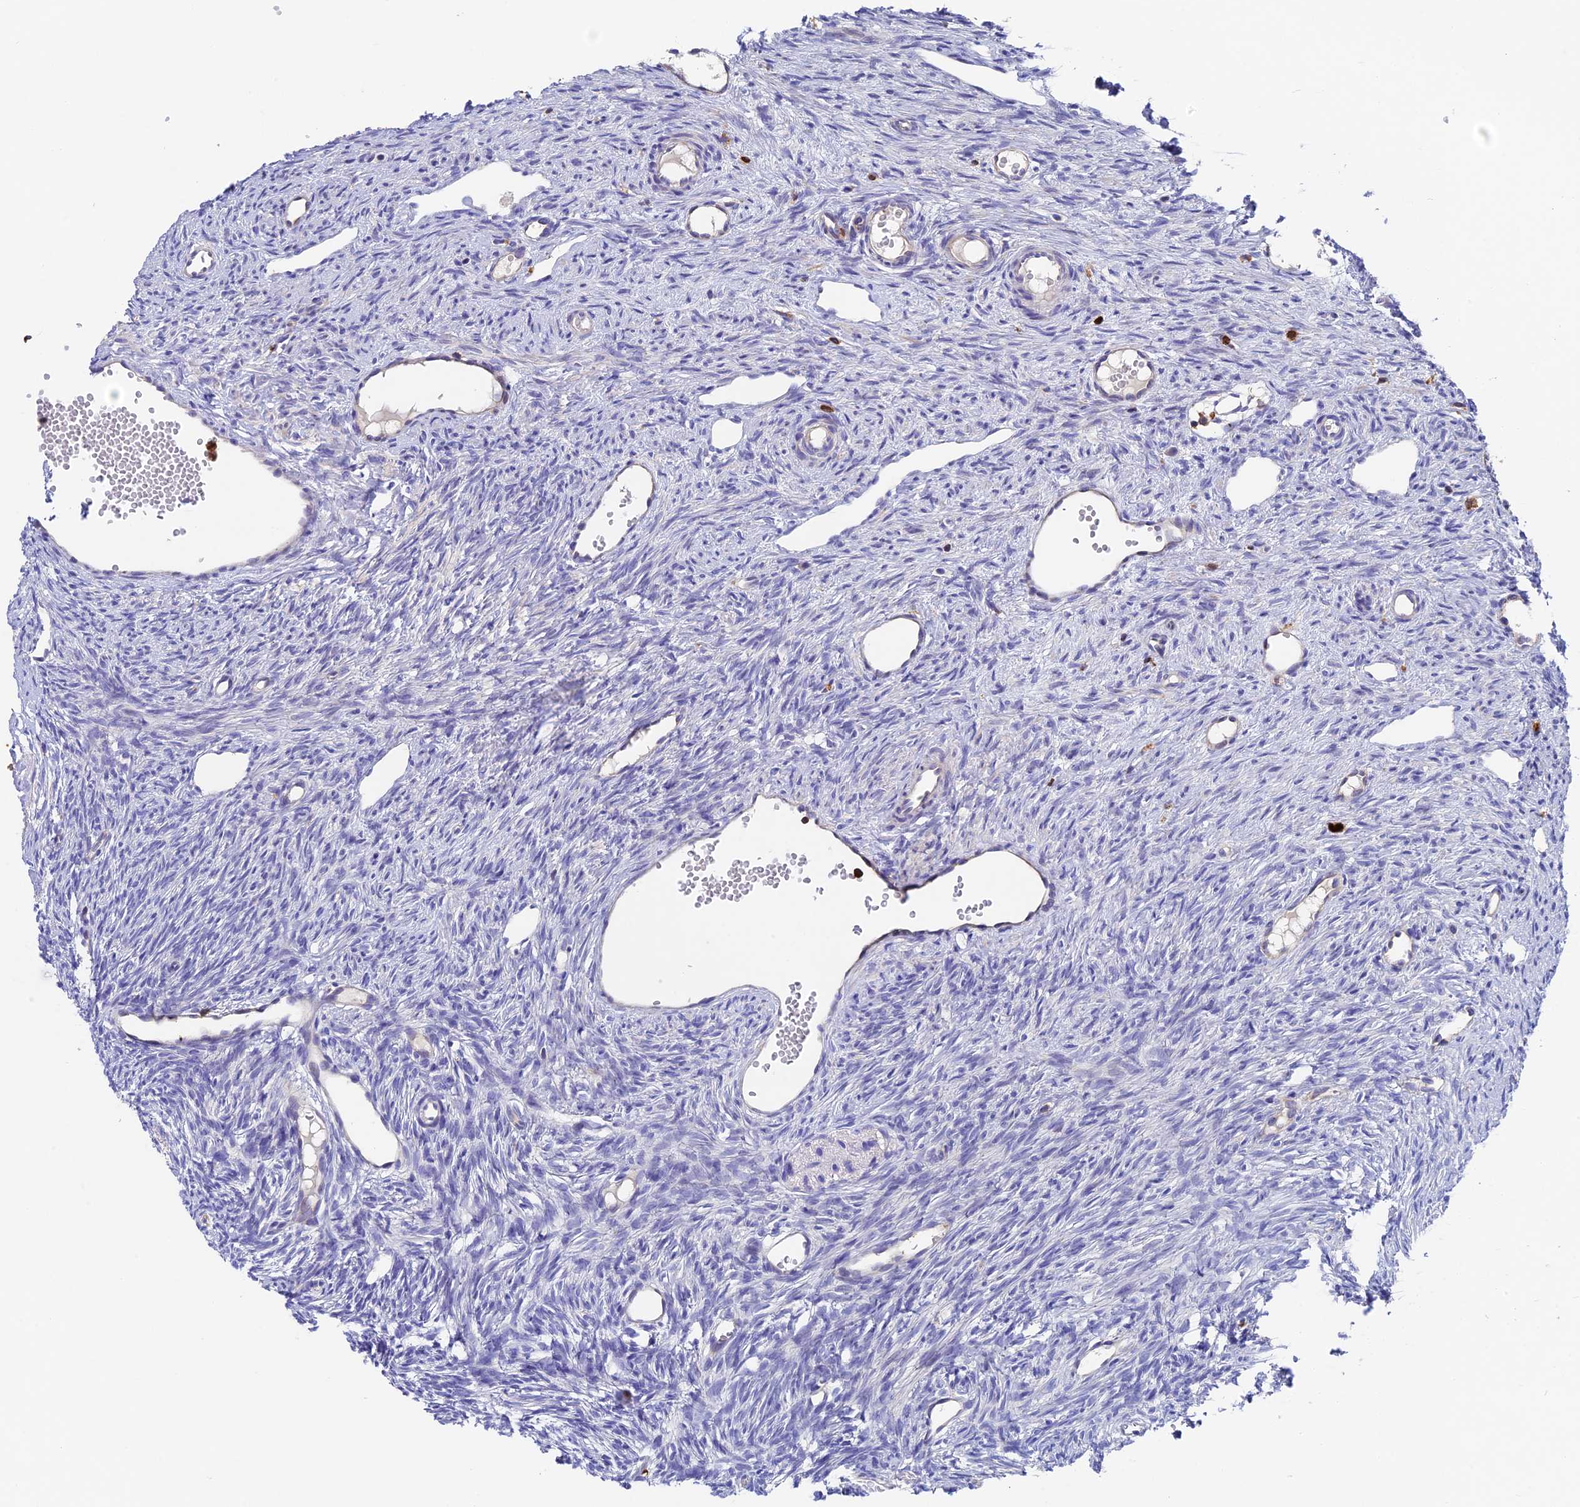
{"staining": {"intensity": "negative", "quantity": "none", "location": "none"}, "tissue": "ovary", "cell_type": "Ovarian stroma cells", "image_type": "normal", "snomed": [{"axis": "morphology", "description": "Normal tissue, NOS"}, {"axis": "topography", "description": "Ovary"}], "caption": "Immunohistochemistry (IHC) image of normal ovary: human ovary stained with DAB (3,3'-diaminobenzidine) shows no significant protein staining in ovarian stroma cells. Brightfield microscopy of immunohistochemistry stained with DAB (brown) and hematoxylin (blue), captured at high magnification.", "gene": "ADAT1", "patient": {"sex": "female", "age": 51}}